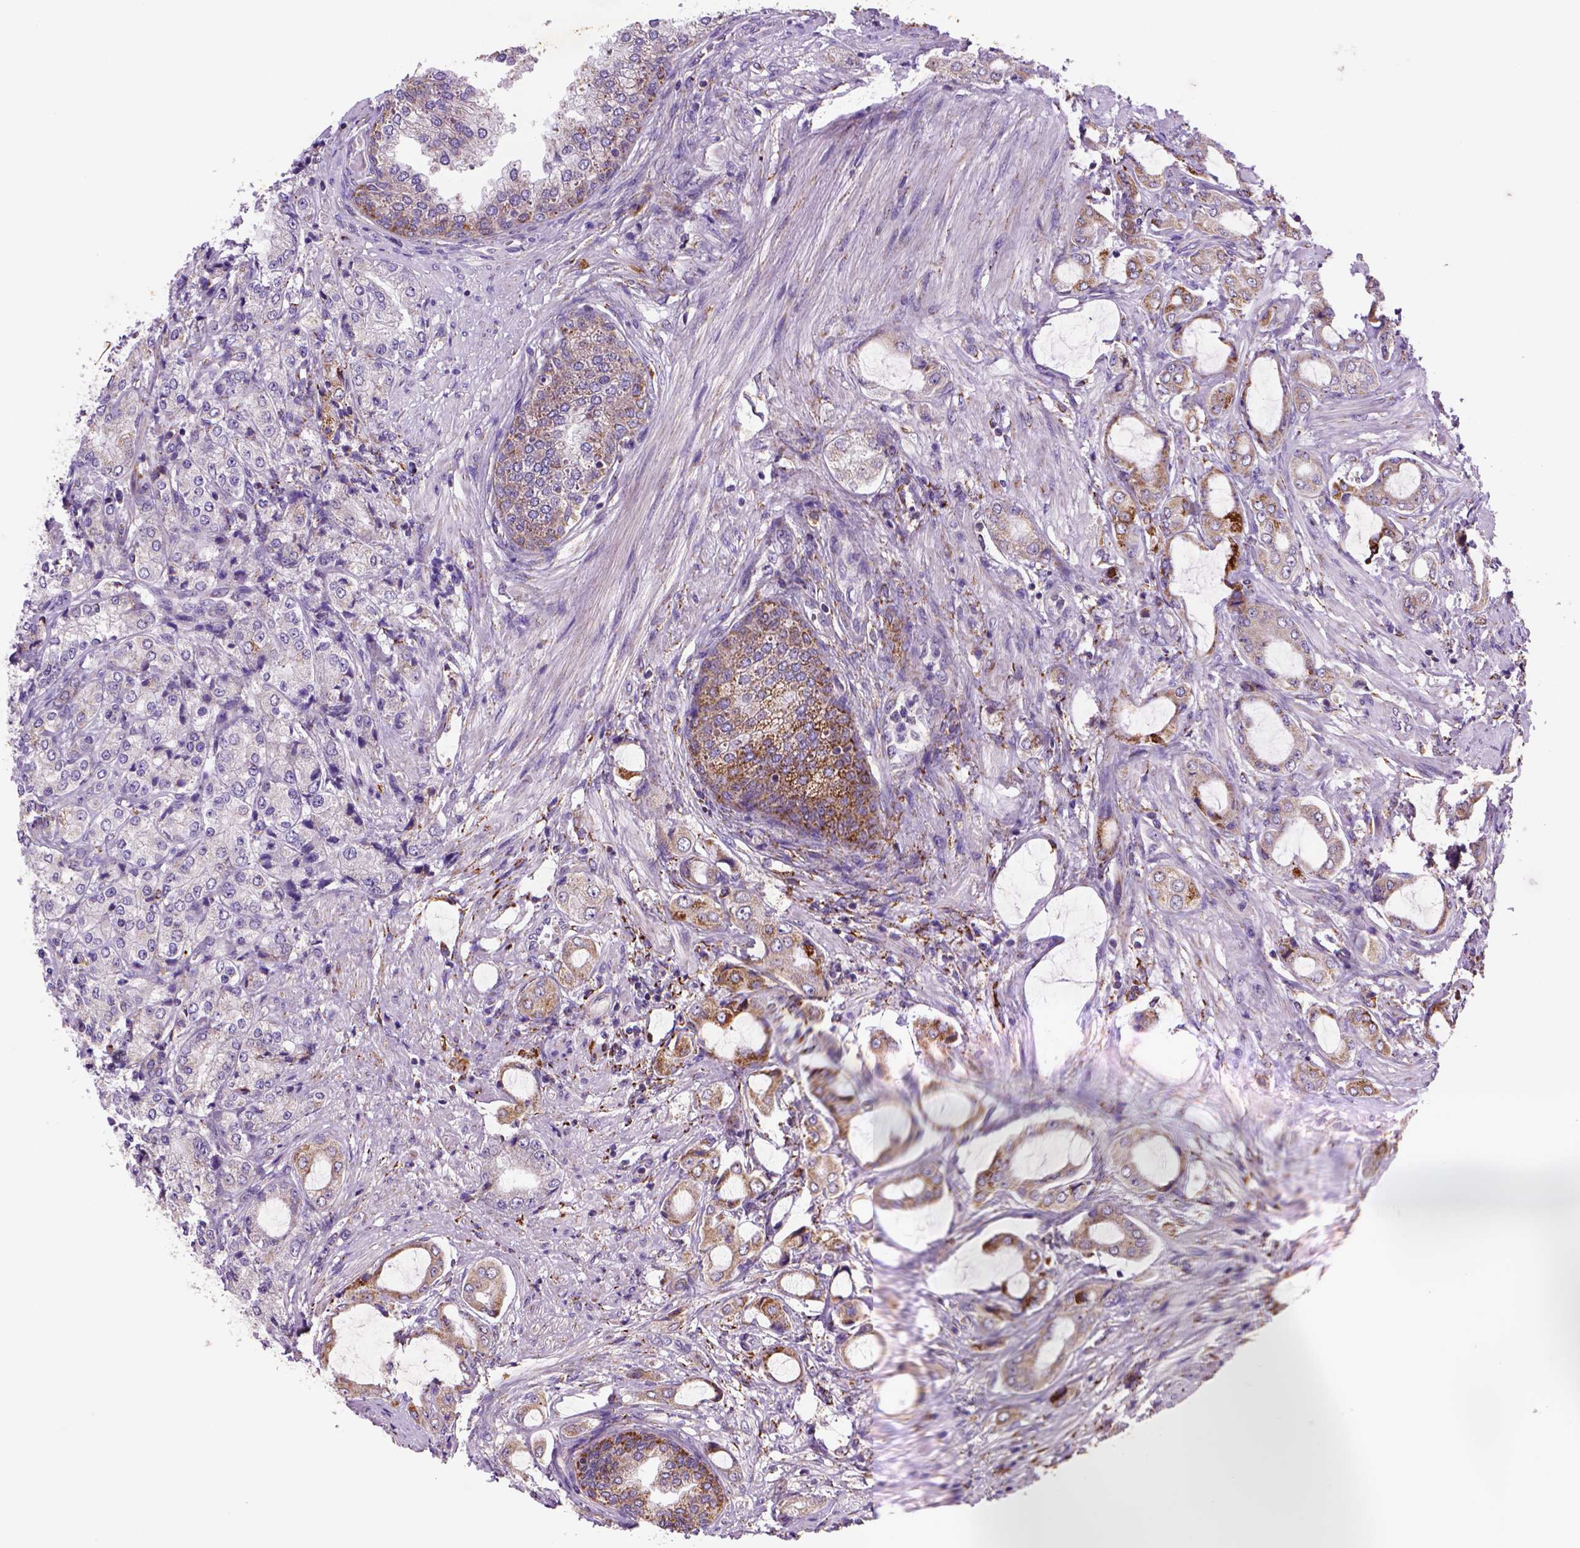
{"staining": {"intensity": "strong", "quantity": "<25%", "location": "cytoplasmic/membranous"}, "tissue": "prostate cancer", "cell_type": "Tumor cells", "image_type": "cancer", "snomed": [{"axis": "morphology", "description": "Adenocarcinoma, NOS"}, {"axis": "topography", "description": "Prostate"}], "caption": "The histopathology image reveals staining of adenocarcinoma (prostate), revealing strong cytoplasmic/membranous protein positivity (brown color) within tumor cells.", "gene": "FZD7", "patient": {"sex": "male", "age": 63}}